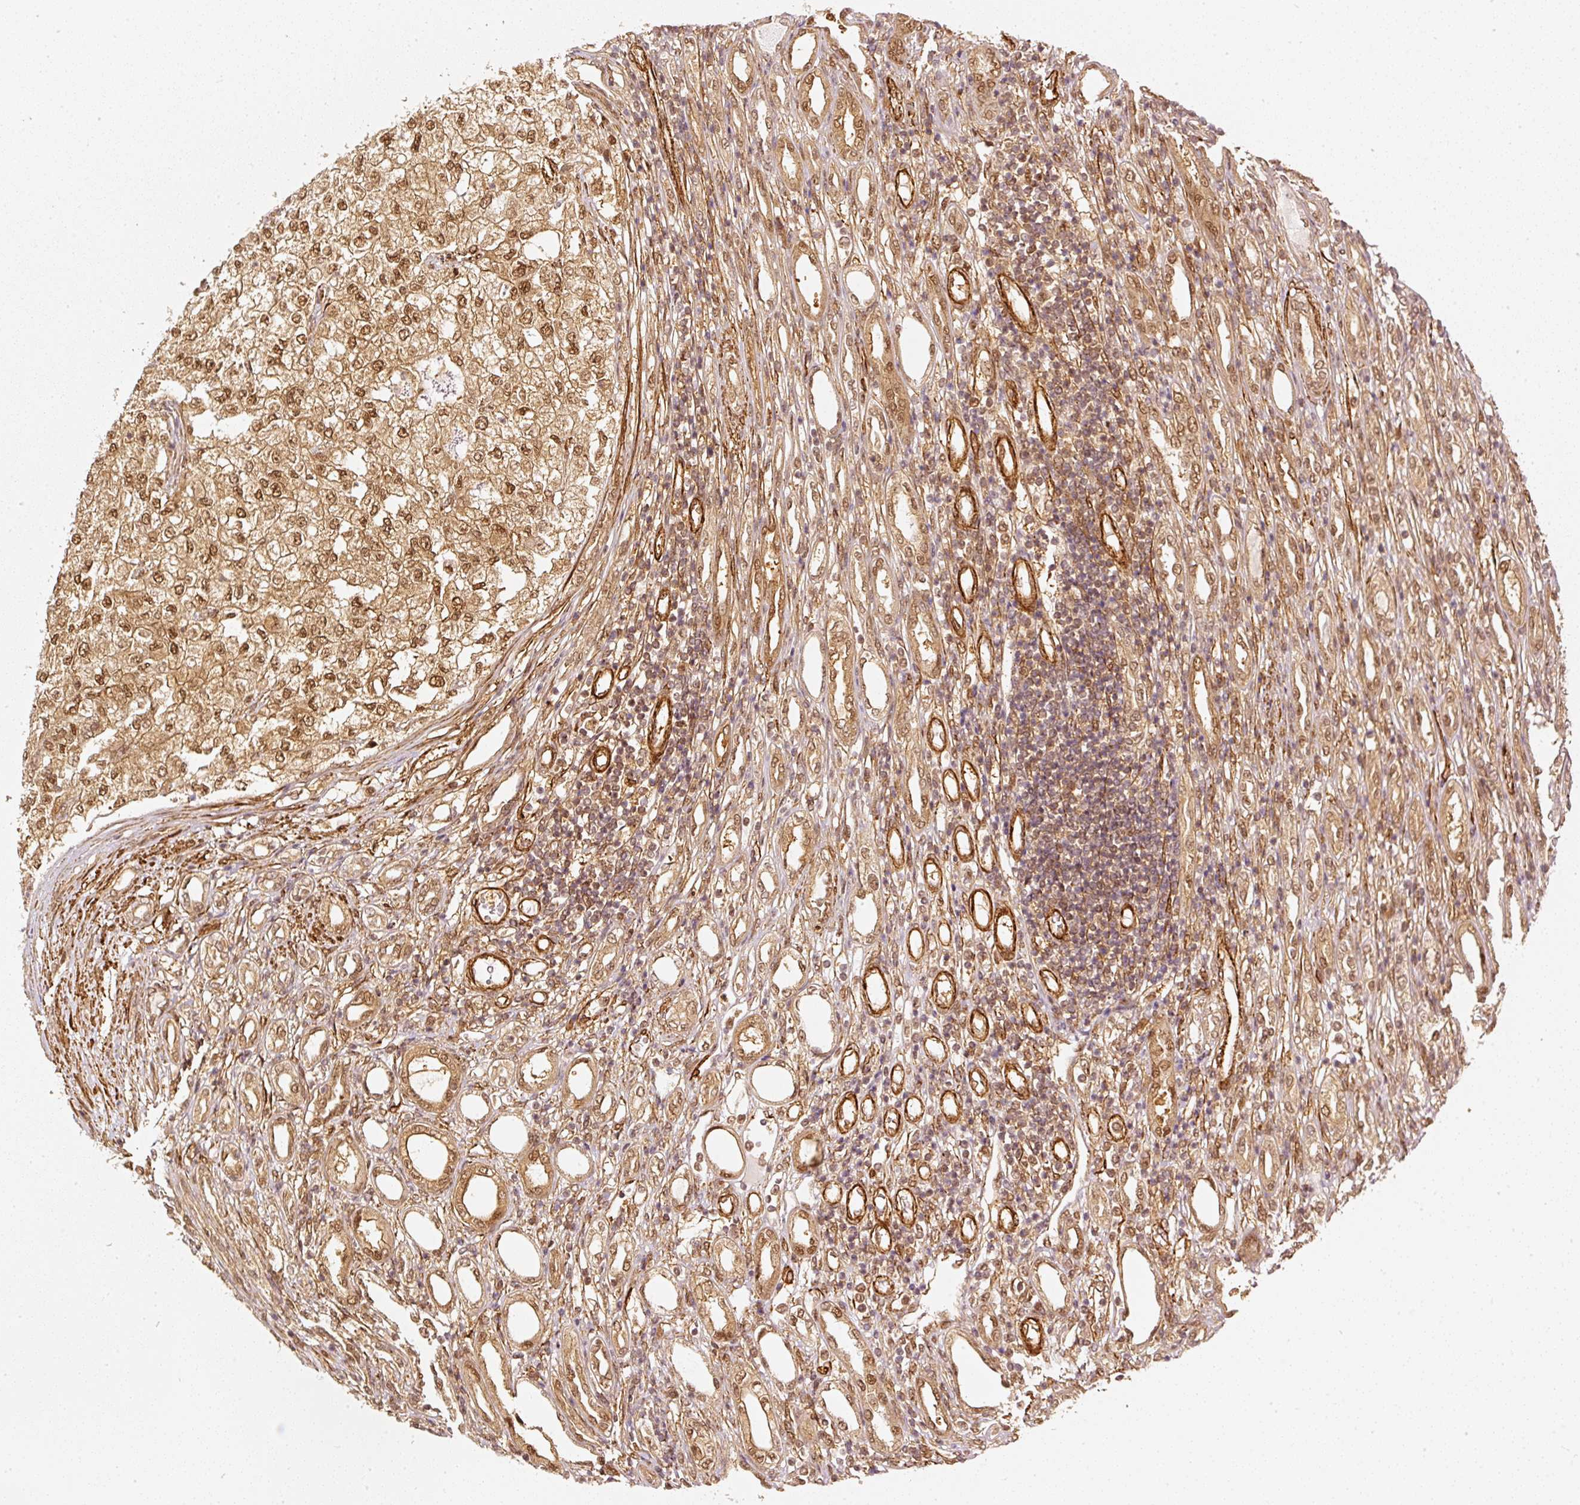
{"staining": {"intensity": "moderate", "quantity": ">75%", "location": "cytoplasmic/membranous,nuclear"}, "tissue": "renal cancer", "cell_type": "Tumor cells", "image_type": "cancer", "snomed": [{"axis": "morphology", "description": "Adenocarcinoma, NOS"}, {"axis": "topography", "description": "Kidney"}], "caption": "High-magnification brightfield microscopy of adenocarcinoma (renal) stained with DAB (3,3'-diaminobenzidine) (brown) and counterstained with hematoxylin (blue). tumor cells exhibit moderate cytoplasmic/membranous and nuclear expression is seen in approximately>75% of cells.", "gene": "PSMD1", "patient": {"sex": "female", "age": 54}}